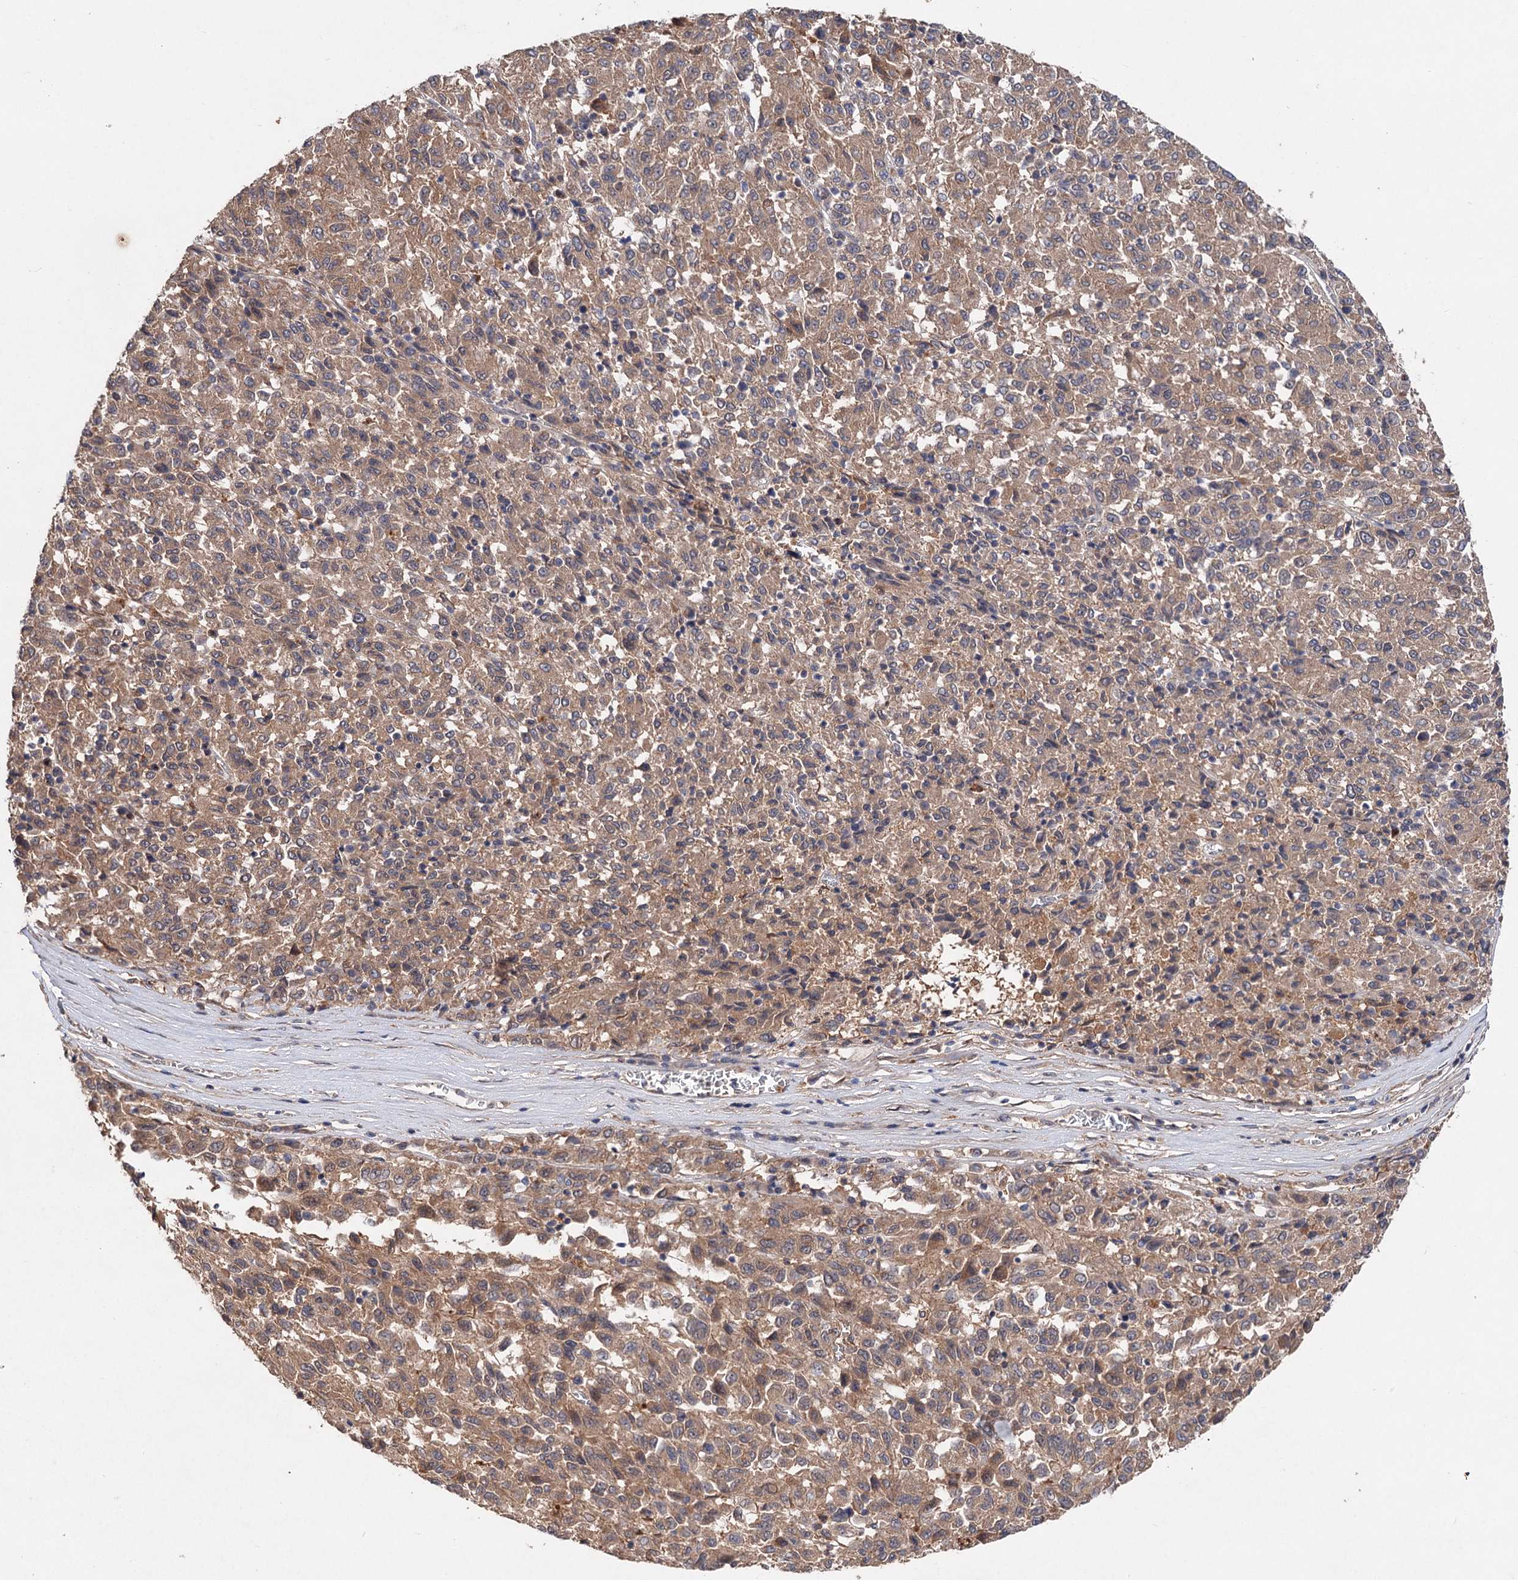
{"staining": {"intensity": "weak", "quantity": ">75%", "location": "cytoplasmic/membranous"}, "tissue": "melanoma", "cell_type": "Tumor cells", "image_type": "cancer", "snomed": [{"axis": "morphology", "description": "Malignant melanoma, Metastatic site"}, {"axis": "topography", "description": "Lung"}], "caption": "Brown immunohistochemical staining in malignant melanoma (metastatic site) exhibits weak cytoplasmic/membranous positivity in about >75% of tumor cells.", "gene": "NUDCD2", "patient": {"sex": "male", "age": 64}}